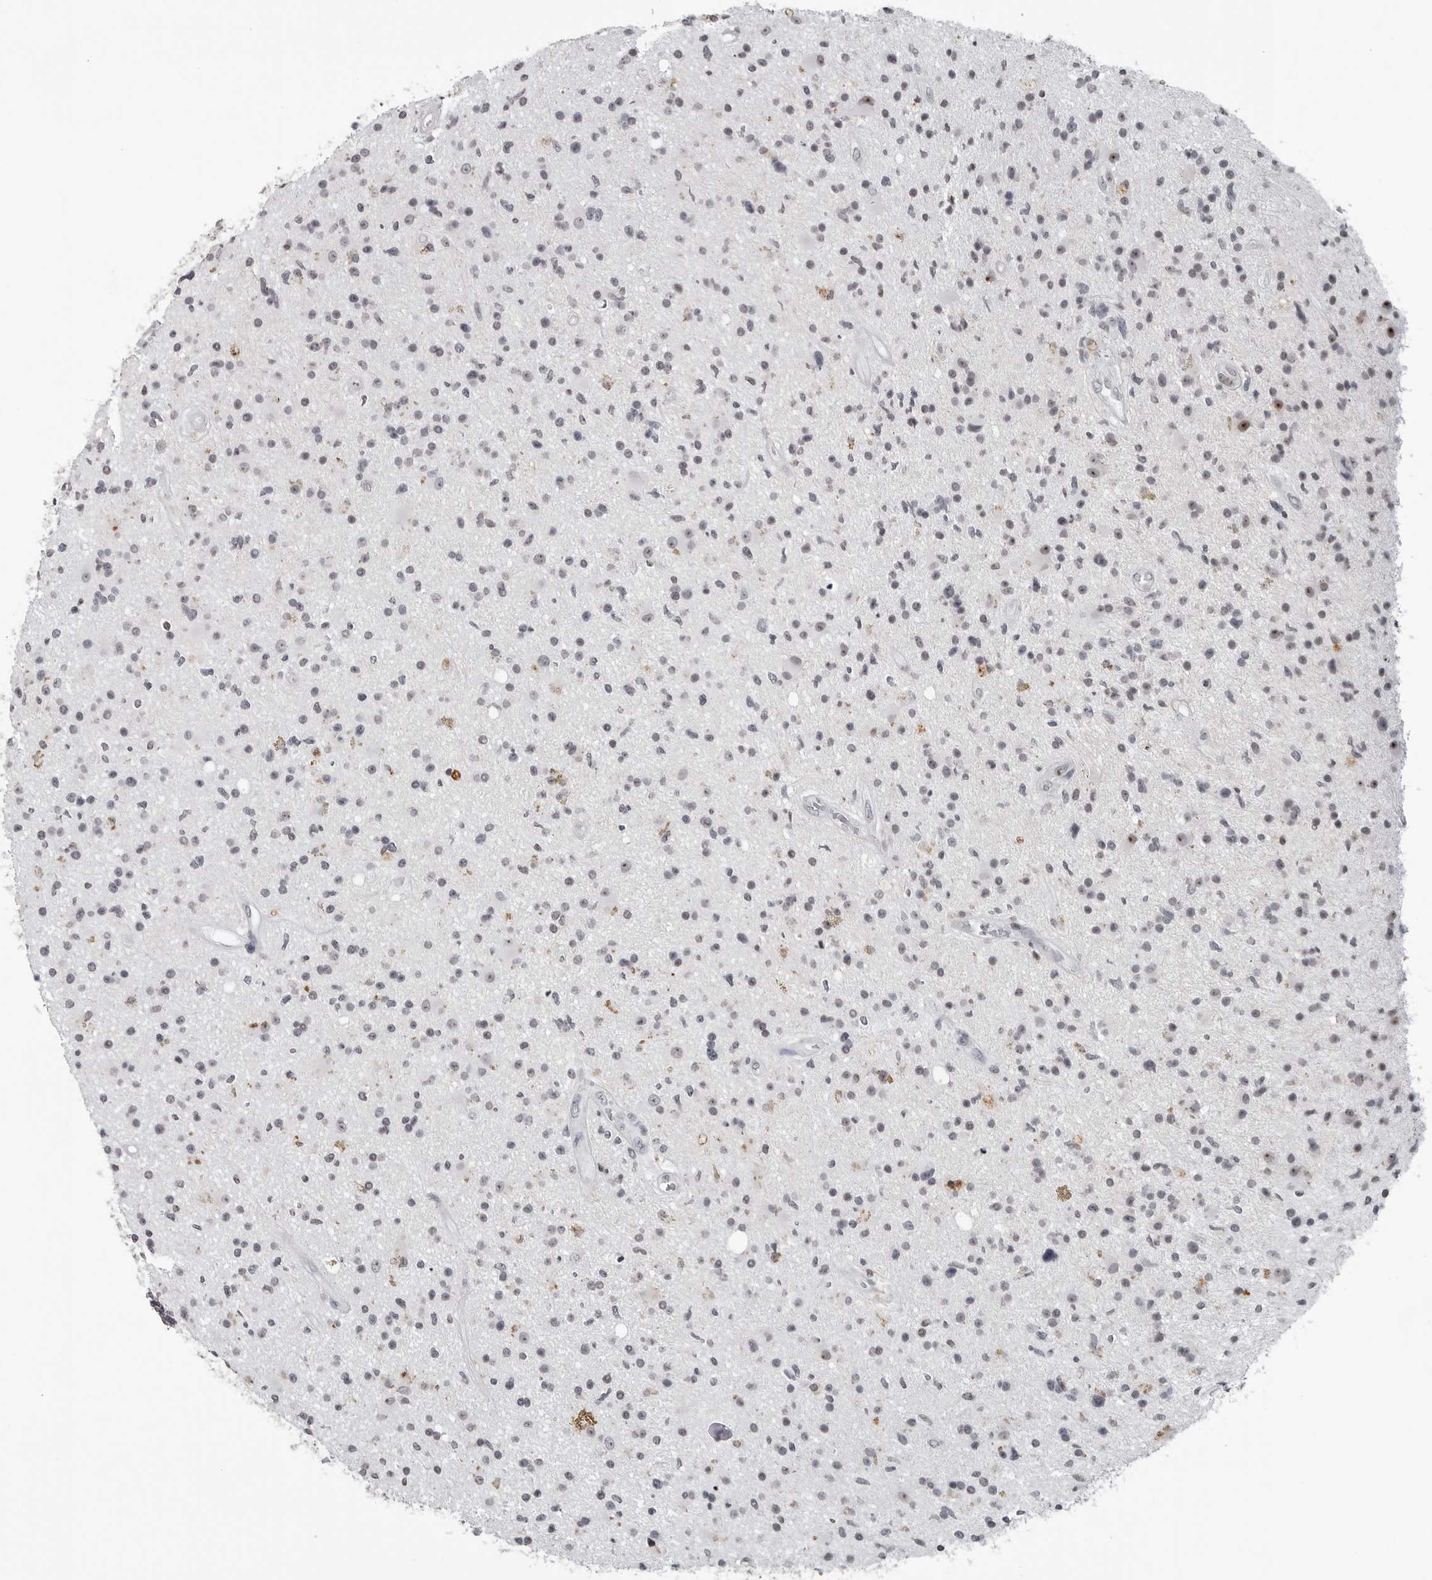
{"staining": {"intensity": "moderate", "quantity": "<25%", "location": "nuclear"}, "tissue": "glioma", "cell_type": "Tumor cells", "image_type": "cancer", "snomed": [{"axis": "morphology", "description": "Glioma, malignant, High grade"}, {"axis": "topography", "description": "Brain"}], "caption": "Immunohistochemical staining of malignant glioma (high-grade) exhibits low levels of moderate nuclear protein positivity in approximately <25% of tumor cells.", "gene": "DDX54", "patient": {"sex": "male", "age": 33}}